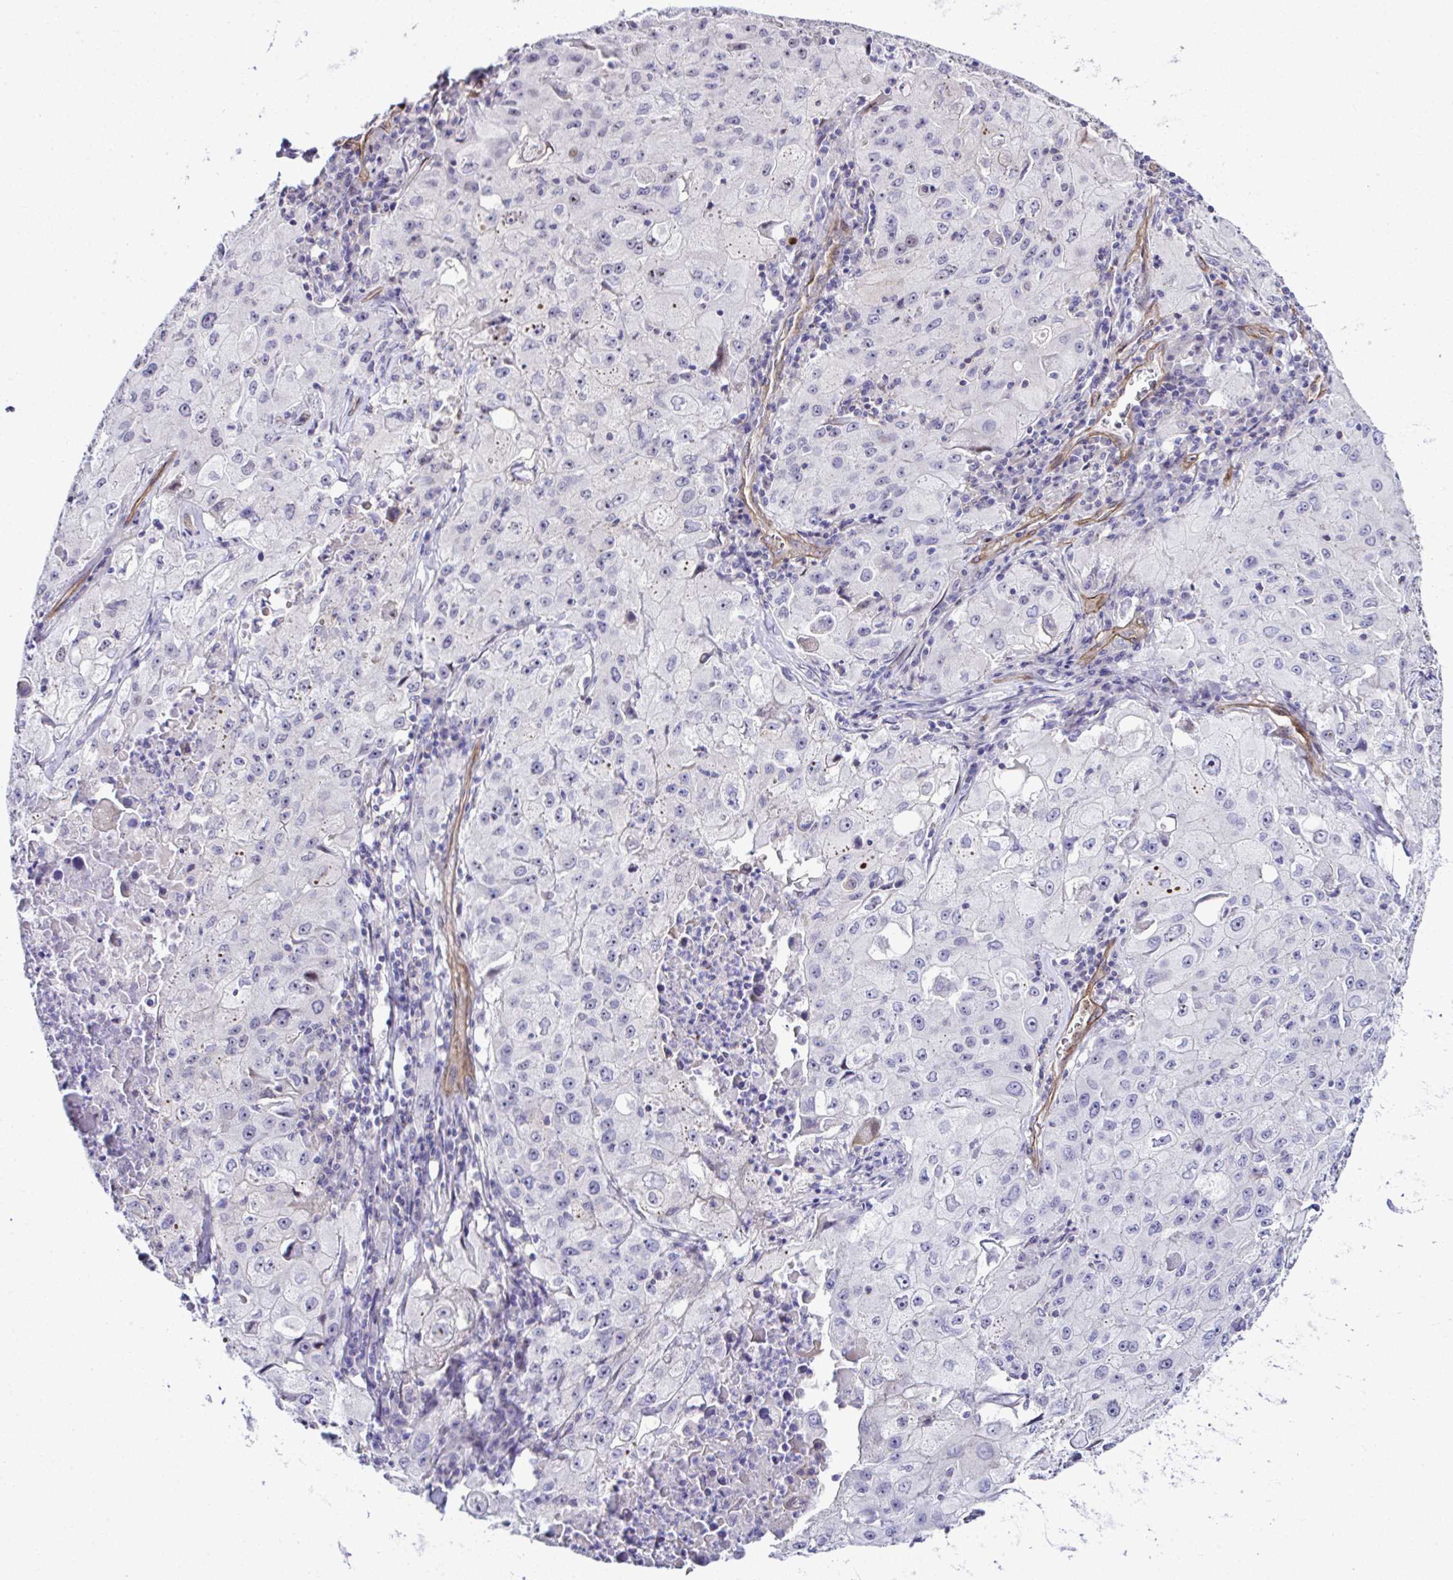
{"staining": {"intensity": "moderate", "quantity": "<25%", "location": "nuclear"}, "tissue": "lung cancer", "cell_type": "Tumor cells", "image_type": "cancer", "snomed": [{"axis": "morphology", "description": "Squamous cell carcinoma, NOS"}, {"axis": "topography", "description": "Lung"}], "caption": "Immunohistochemistry (IHC) of human lung cancer (squamous cell carcinoma) demonstrates low levels of moderate nuclear positivity in about <25% of tumor cells.", "gene": "FBXO34", "patient": {"sex": "male", "age": 63}}